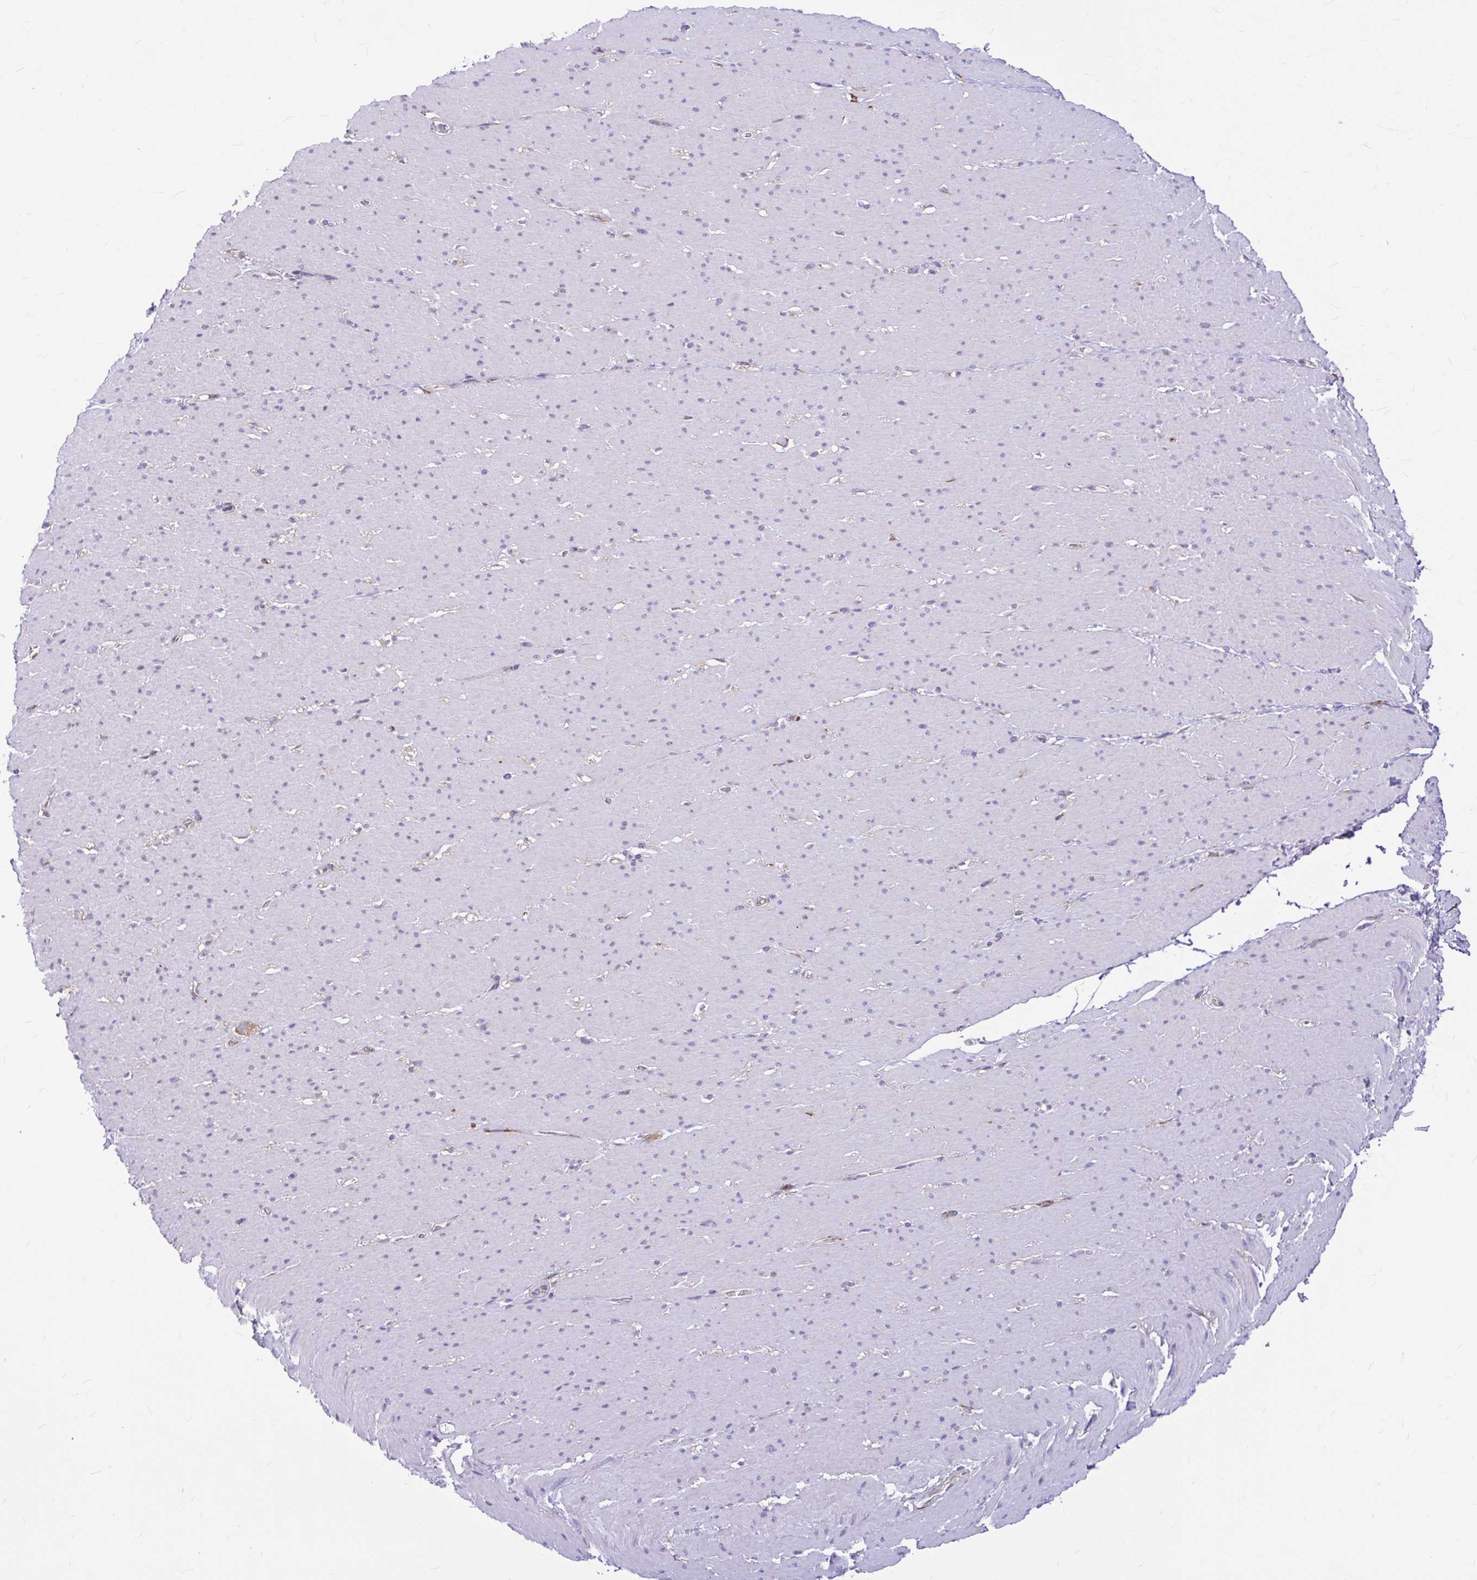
{"staining": {"intensity": "negative", "quantity": "none", "location": "none"}, "tissue": "smooth muscle", "cell_type": "Smooth muscle cells", "image_type": "normal", "snomed": [{"axis": "morphology", "description": "Normal tissue, NOS"}, {"axis": "topography", "description": "Smooth muscle"}, {"axis": "topography", "description": "Rectum"}], "caption": "A histopathology image of smooth muscle stained for a protein demonstrates no brown staining in smooth muscle cells.", "gene": "GABBR2", "patient": {"sex": "male", "age": 53}}